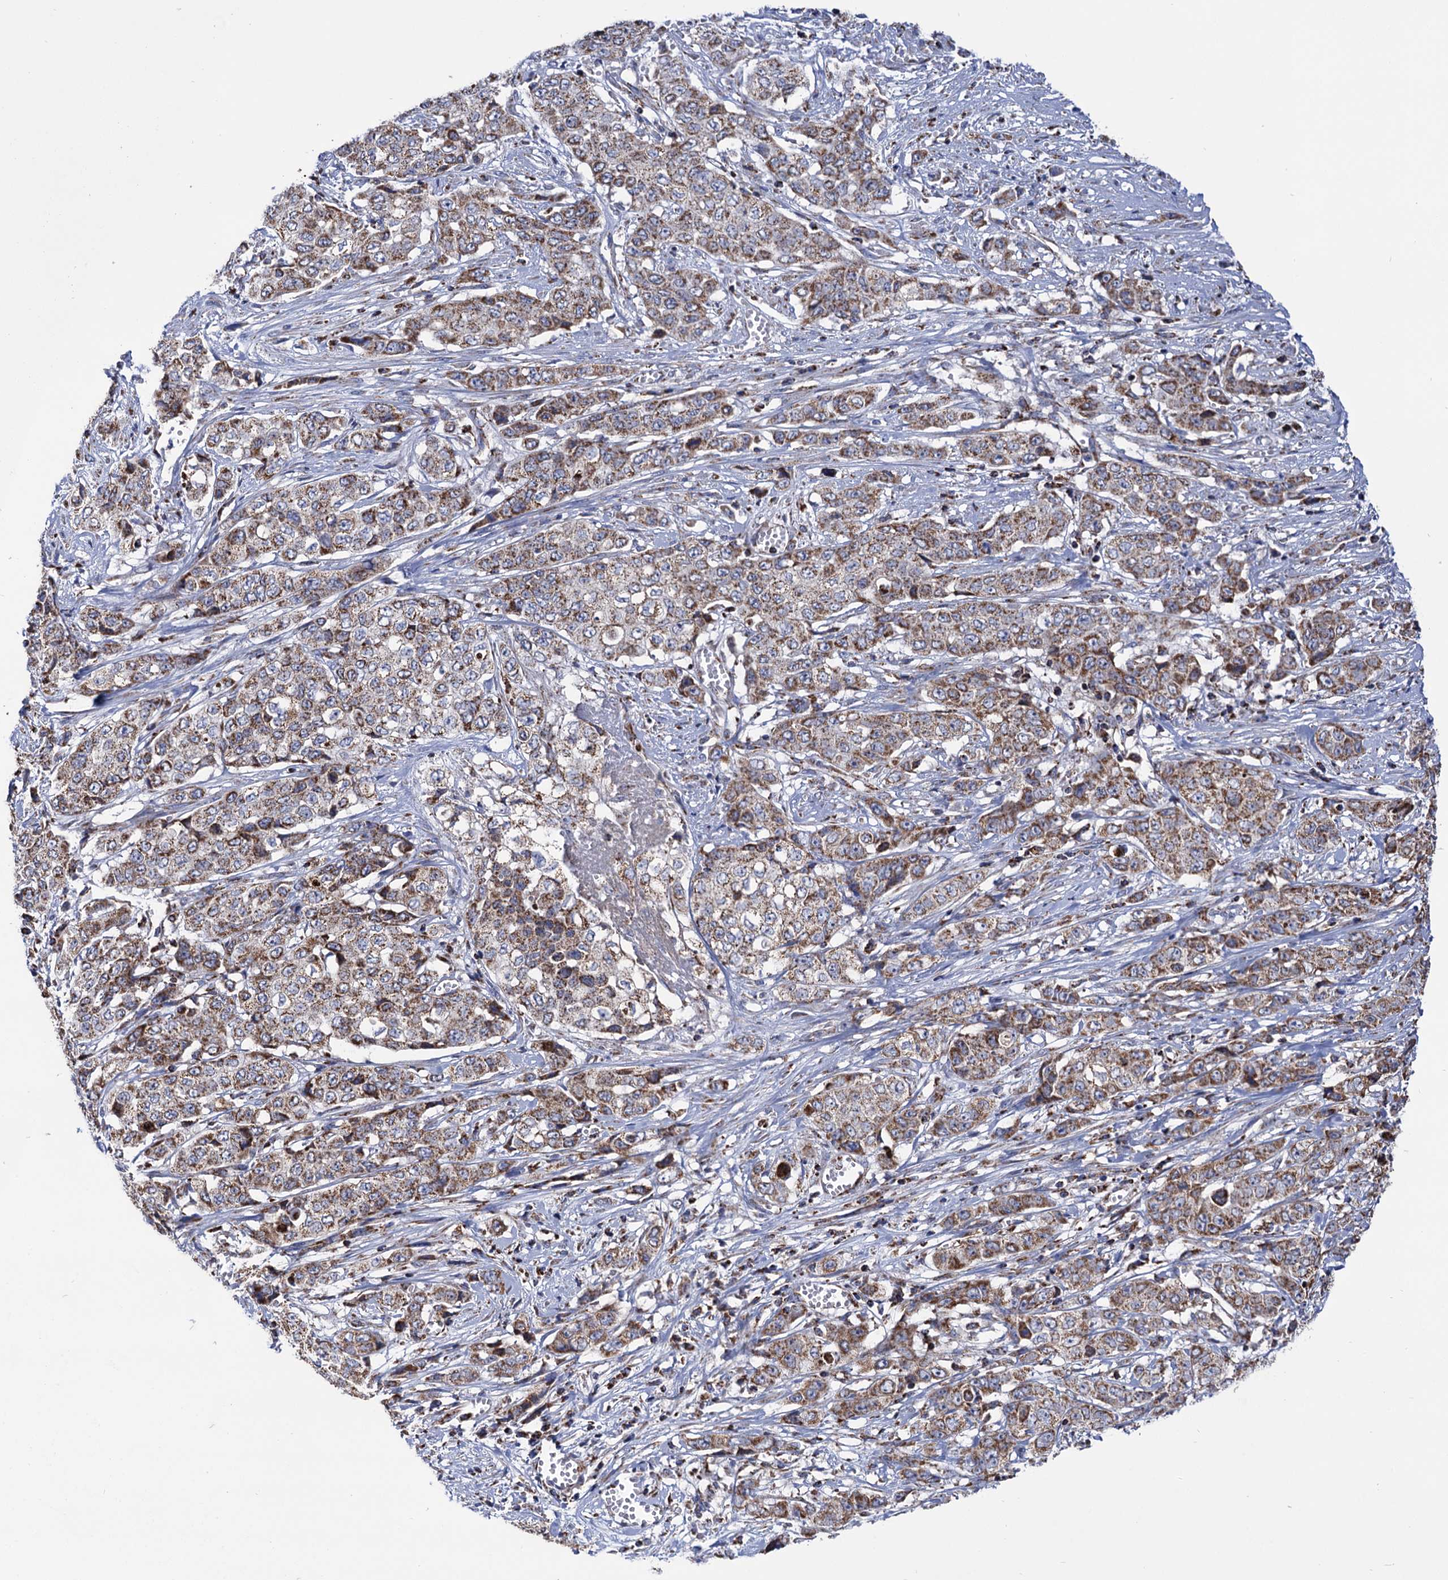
{"staining": {"intensity": "moderate", "quantity": ">75%", "location": "cytoplasmic/membranous"}, "tissue": "stomach cancer", "cell_type": "Tumor cells", "image_type": "cancer", "snomed": [{"axis": "morphology", "description": "Adenocarcinoma, NOS"}, {"axis": "topography", "description": "Stomach, upper"}], "caption": "Stomach cancer stained with DAB (3,3'-diaminobenzidine) IHC demonstrates medium levels of moderate cytoplasmic/membranous expression in approximately >75% of tumor cells. (DAB (3,3'-diaminobenzidine) IHC with brightfield microscopy, high magnification).", "gene": "ABHD10", "patient": {"sex": "male", "age": 62}}